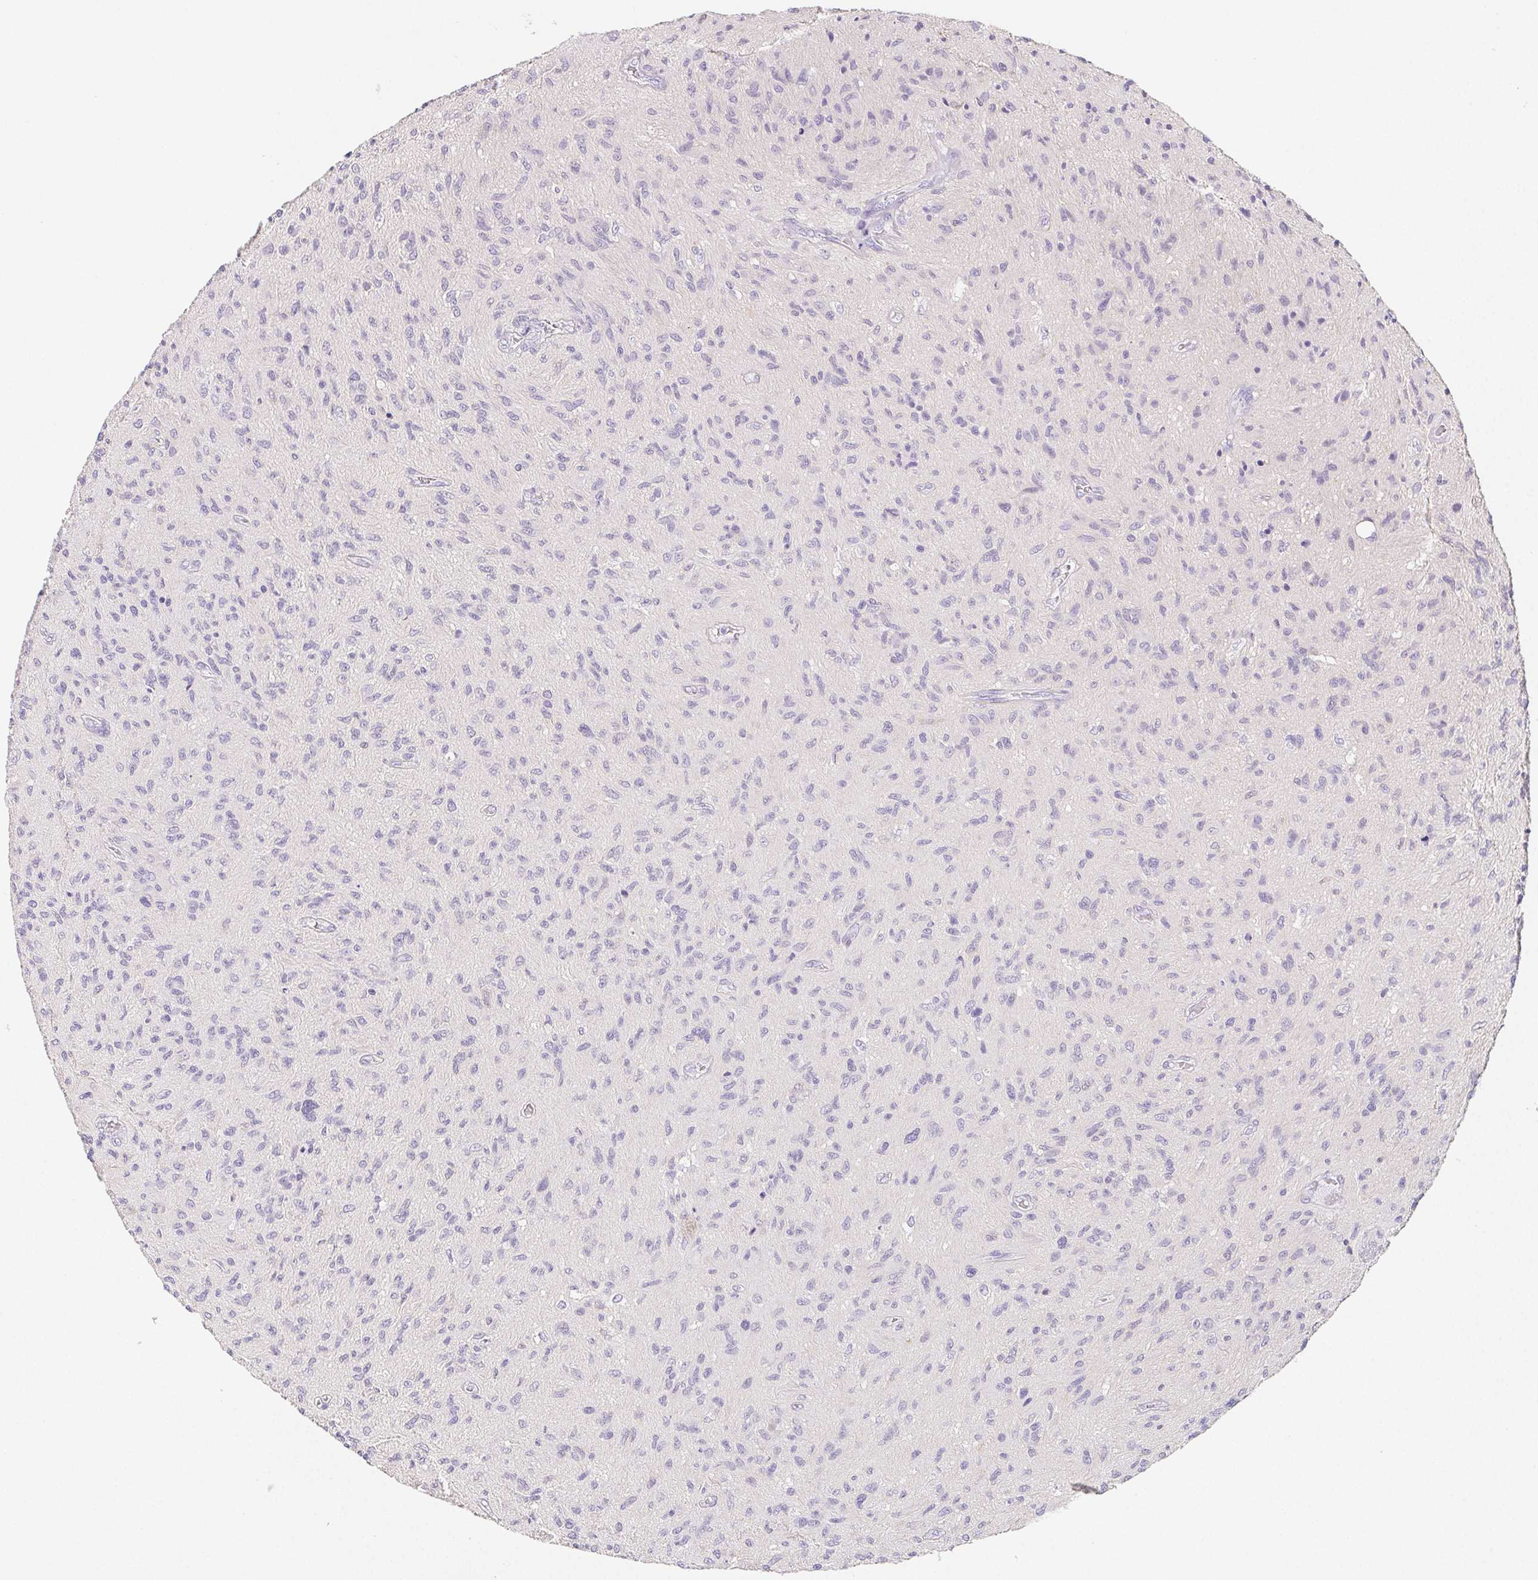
{"staining": {"intensity": "negative", "quantity": "none", "location": "none"}, "tissue": "glioma", "cell_type": "Tumor cells", "image_type": "cancer", "snomed": [{"axis": "morphology", "description": "Glioma, malignant, High grade"}, {"axis": "topography", "description": "Brain"}], "caption": "Glioma stained for a protein using immunohistochemistry reveals no expression tumor cells.", "gene": "ZBBX", "patient": {"sex": "male", "age": 54}}